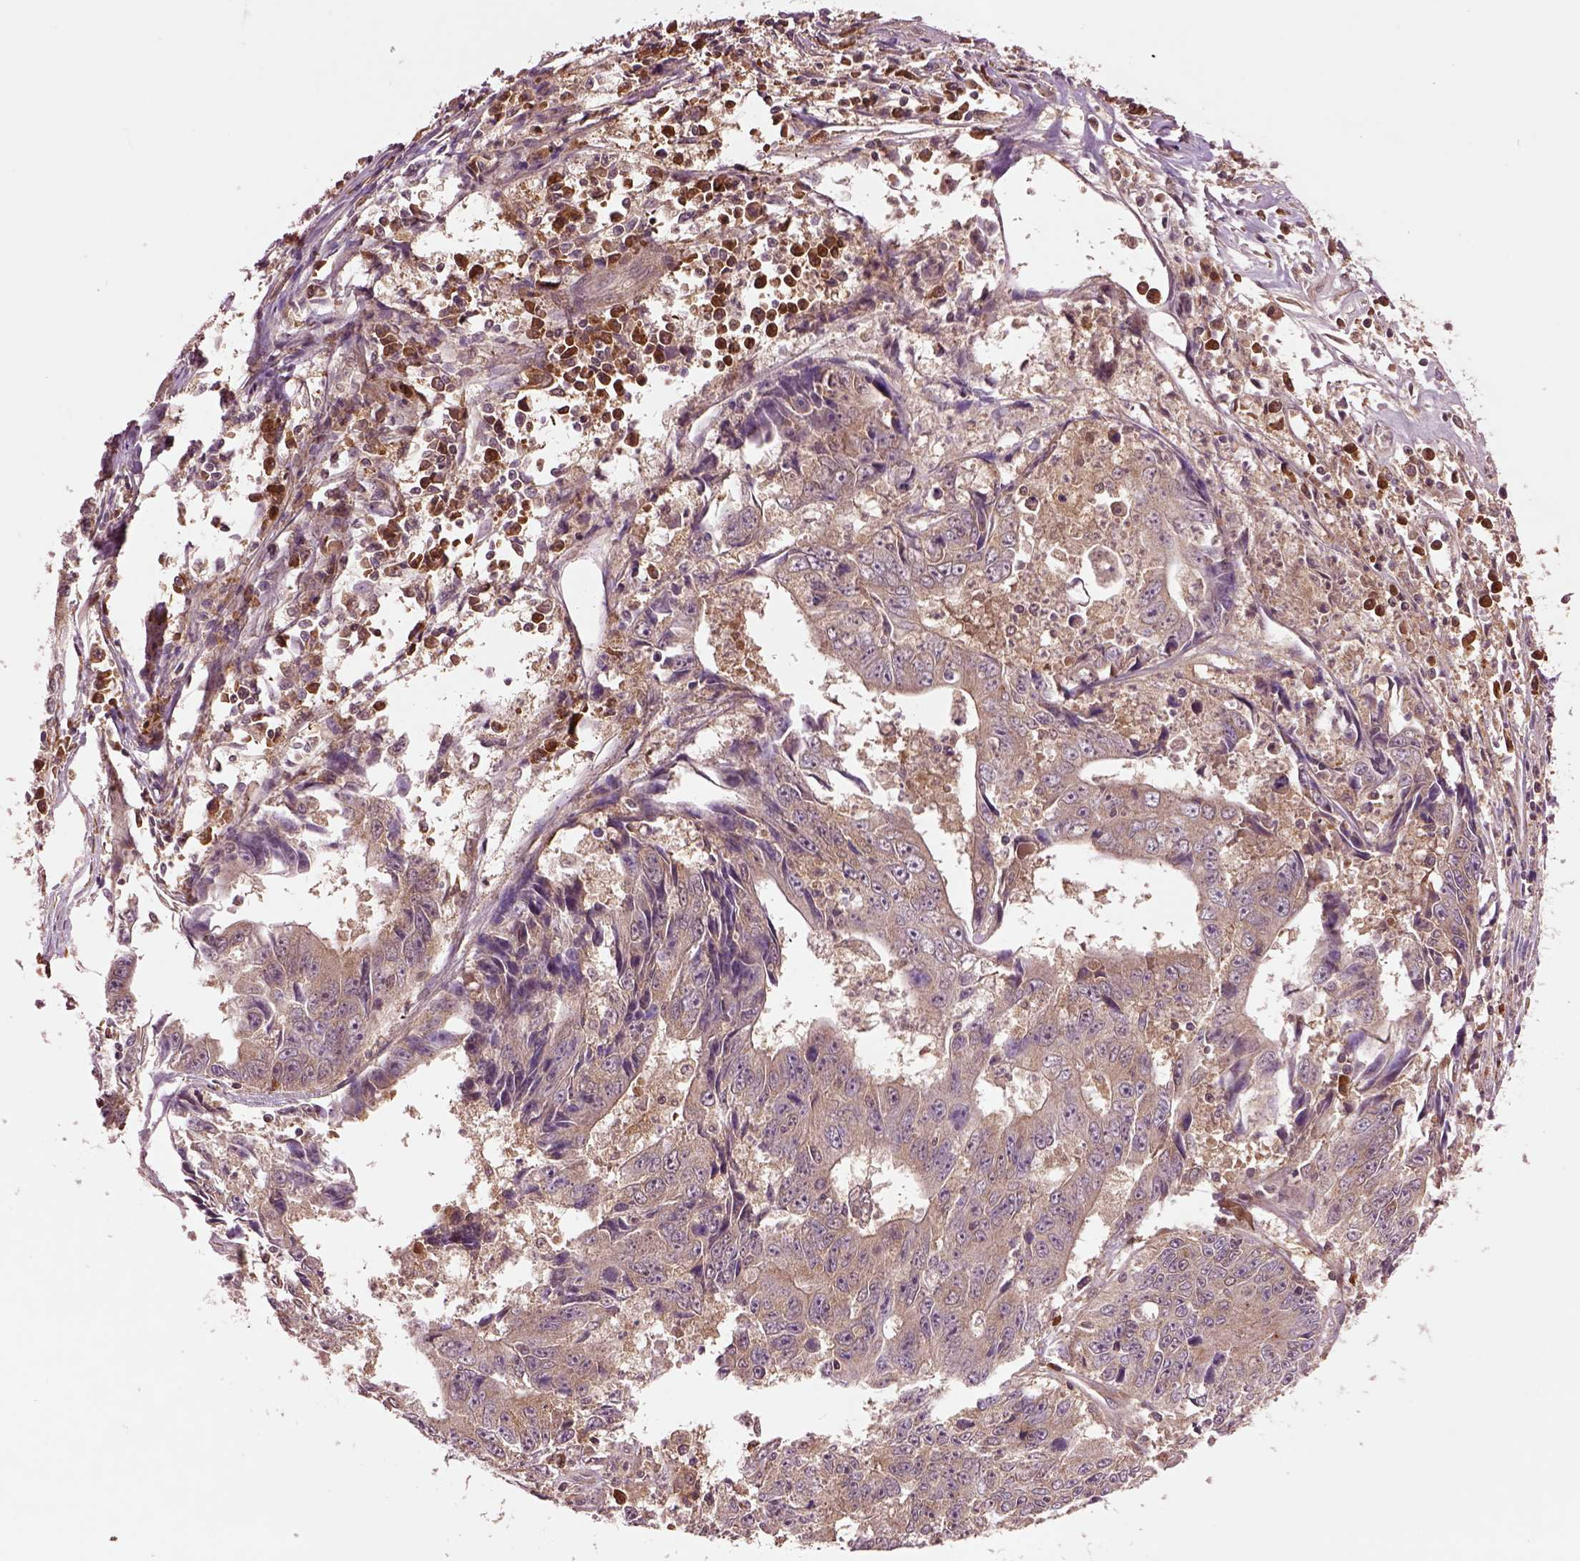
{"staining": {"intensity": "weak", "quantity": ">75%", "location": "cytoplasmic/membranous"}, "tissue": "liver cancer", "cell_type": "Tumor cells", "image_type": "cancer", "snomed": [{"axis": "morphology", "description": "Cholangiocarcinoma"}, {"axis": "topography", "description": "Liver"}], "caption": "Immunohistochemistry micrograph of human liver cancer (cholangiocarcinoma) stained for a protein (brown), which displays low levels of weak cytoplasmic/membranous expression in about >75% of tumor cells.", "gene": "MDP1", "patient": {"sex": "male", "age": 65}}